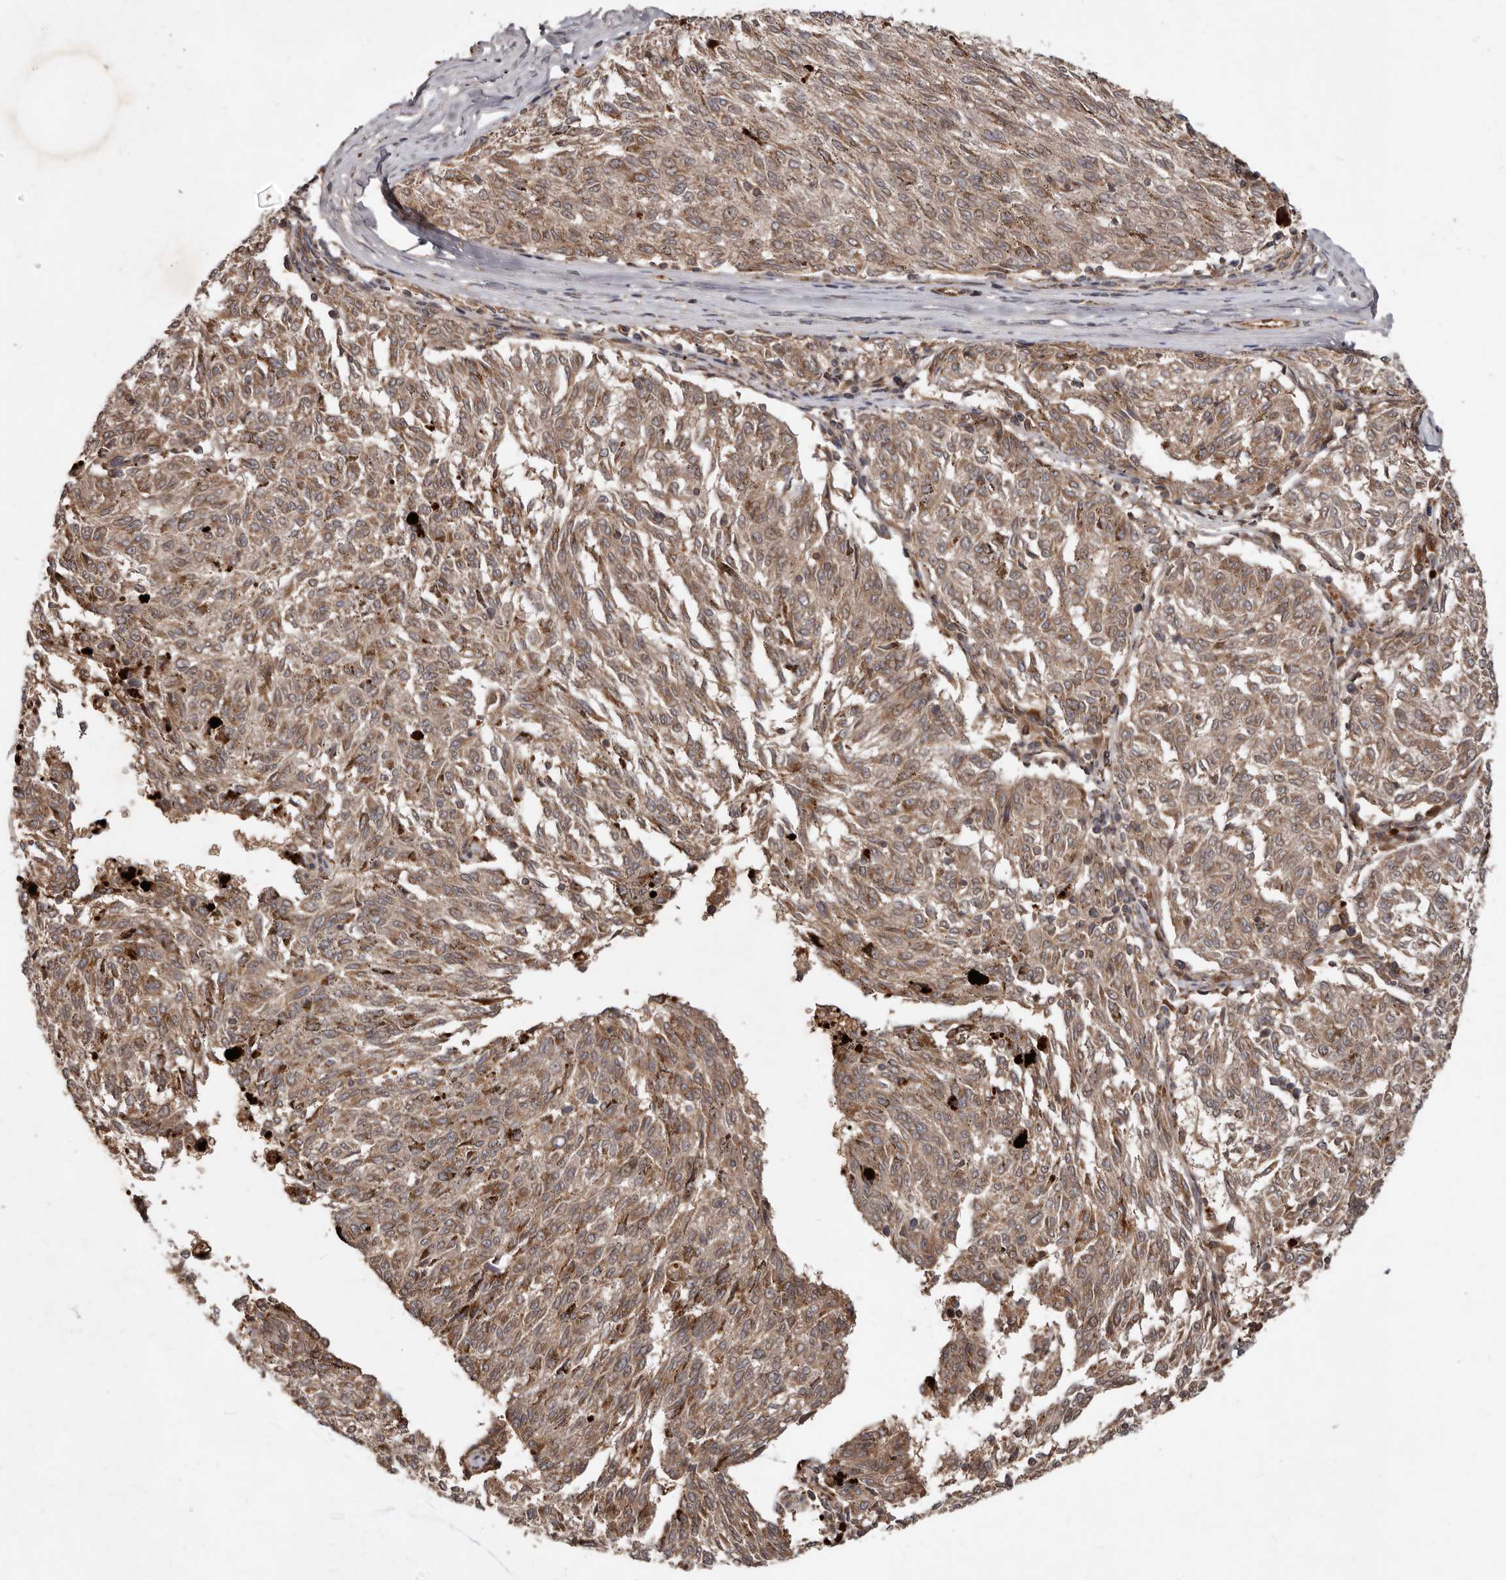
{"staining": {"intensity": "weak", "quantity": ">75%", "location": "cytoplasmic/membranous"}, "tissue": "melanoma", "cell_type": "Tumor cells", "image_type": "cancer", "snomed": [{"axis": "morphology", "description": "Malignant melanoma, NOS"}, {"axis": "topography", "description": "Skin"}], "caption": "Melanoma tissue demonstrates weak cytoplasmic/membranous positivity in about >75% of tumor cells, visualized by immunohistochemistry.", "gene": "STK36", "patient": {"sex": "female", "age": 72}}